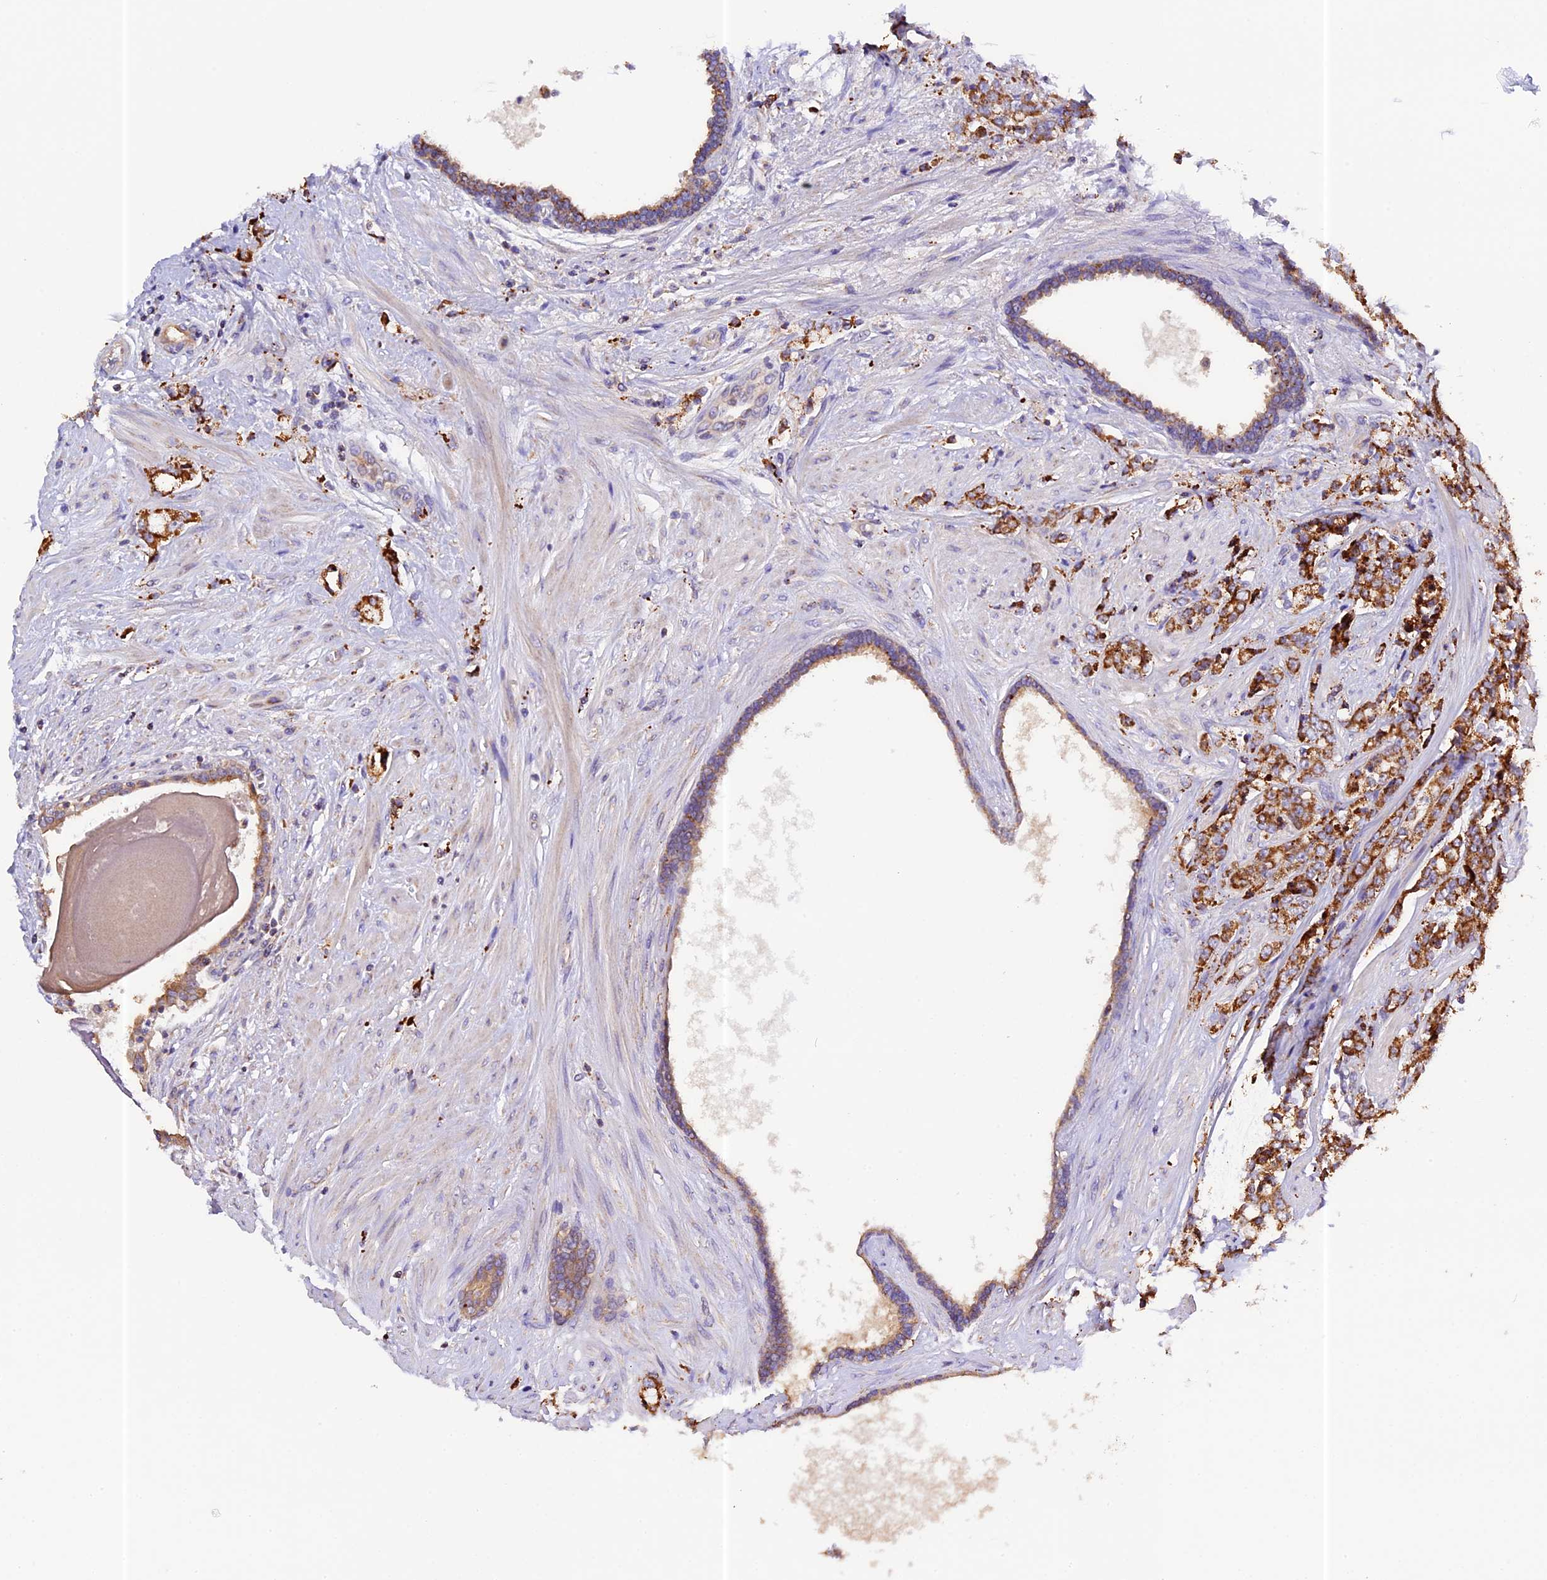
{"staining": {"intensity": "moderate", "quantity": ">75%", "location": "cytoplasmic/membranous"}, "tissue": "prostate cancer", "cell_type": "Tumor cells", "image_type": "cancer", "snomed": [{"axis": "morphology", "description": "Adenocarcinoma, High grade"}, {"axis": "topography", "description": "Prostate"}], "caption": "Tumor cells exhibit medium levels of moderate cytoplasmic/membranous staining in about >75% of cells in prostate high-grade adenocarcinoma.", "gene": "METTL22", "patient": {"sex": "male", "age": 62}}